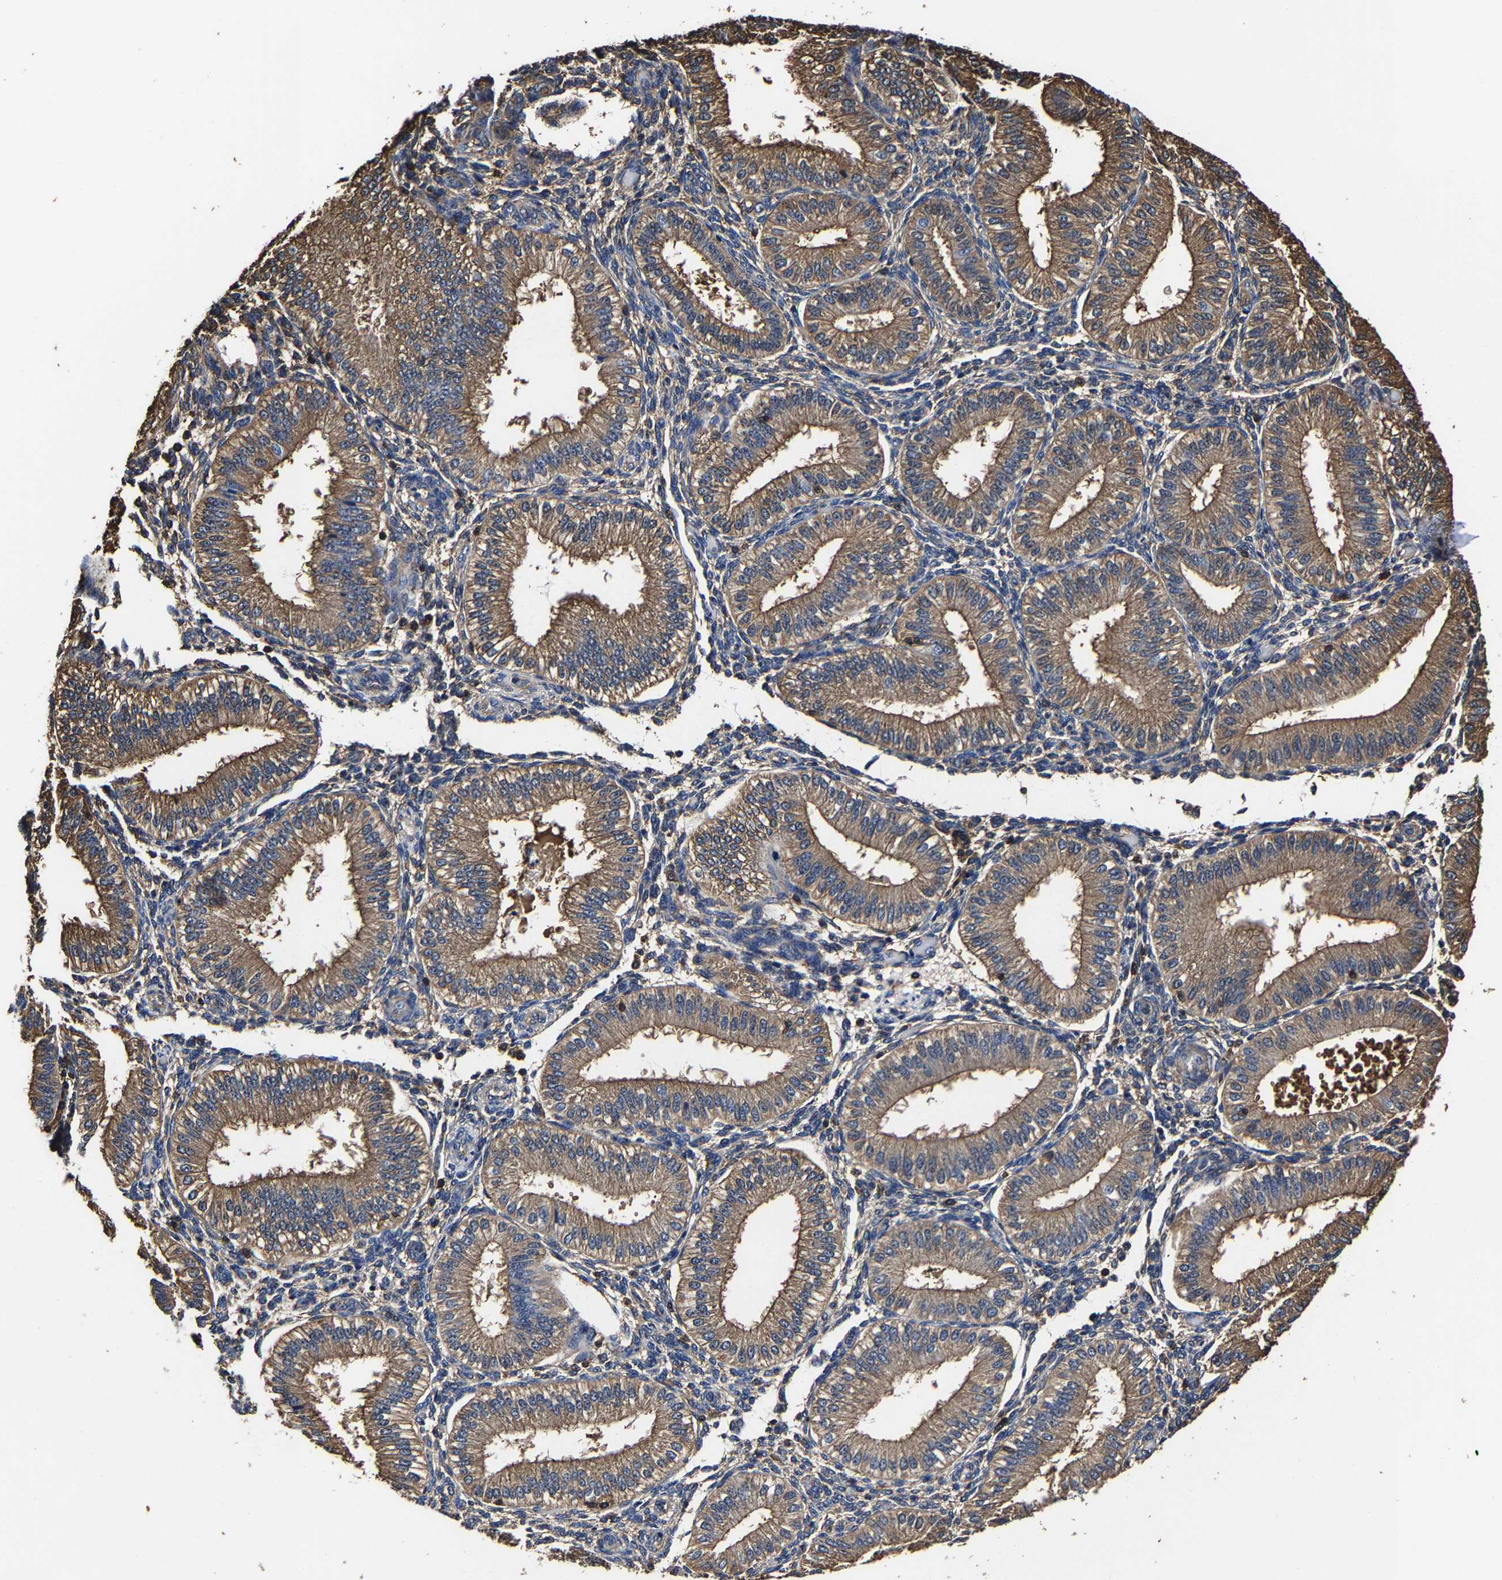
{"staining": {"intensity": "moderate", "quantity": "<25%", "location": "cytoplasmic/membranous"}, "tissue": "endometrium", "cell_type": "Cells in endometrial stroma", "image_type": "normal", "snomed": [{"axis": "morphology", "description": "Normal tissue, NOS"}, {"axis": "topography", "description": "Endometrium"}], "caption": "Immunohistochemical staining of unremarkable endometrium exhibits low levels of moderate cytoplasmic/membranous positivity in approximately <25% of cells in endometrial stroma.", "gene": "SSH3", "patient": {"sex": "female", "age": 39}}